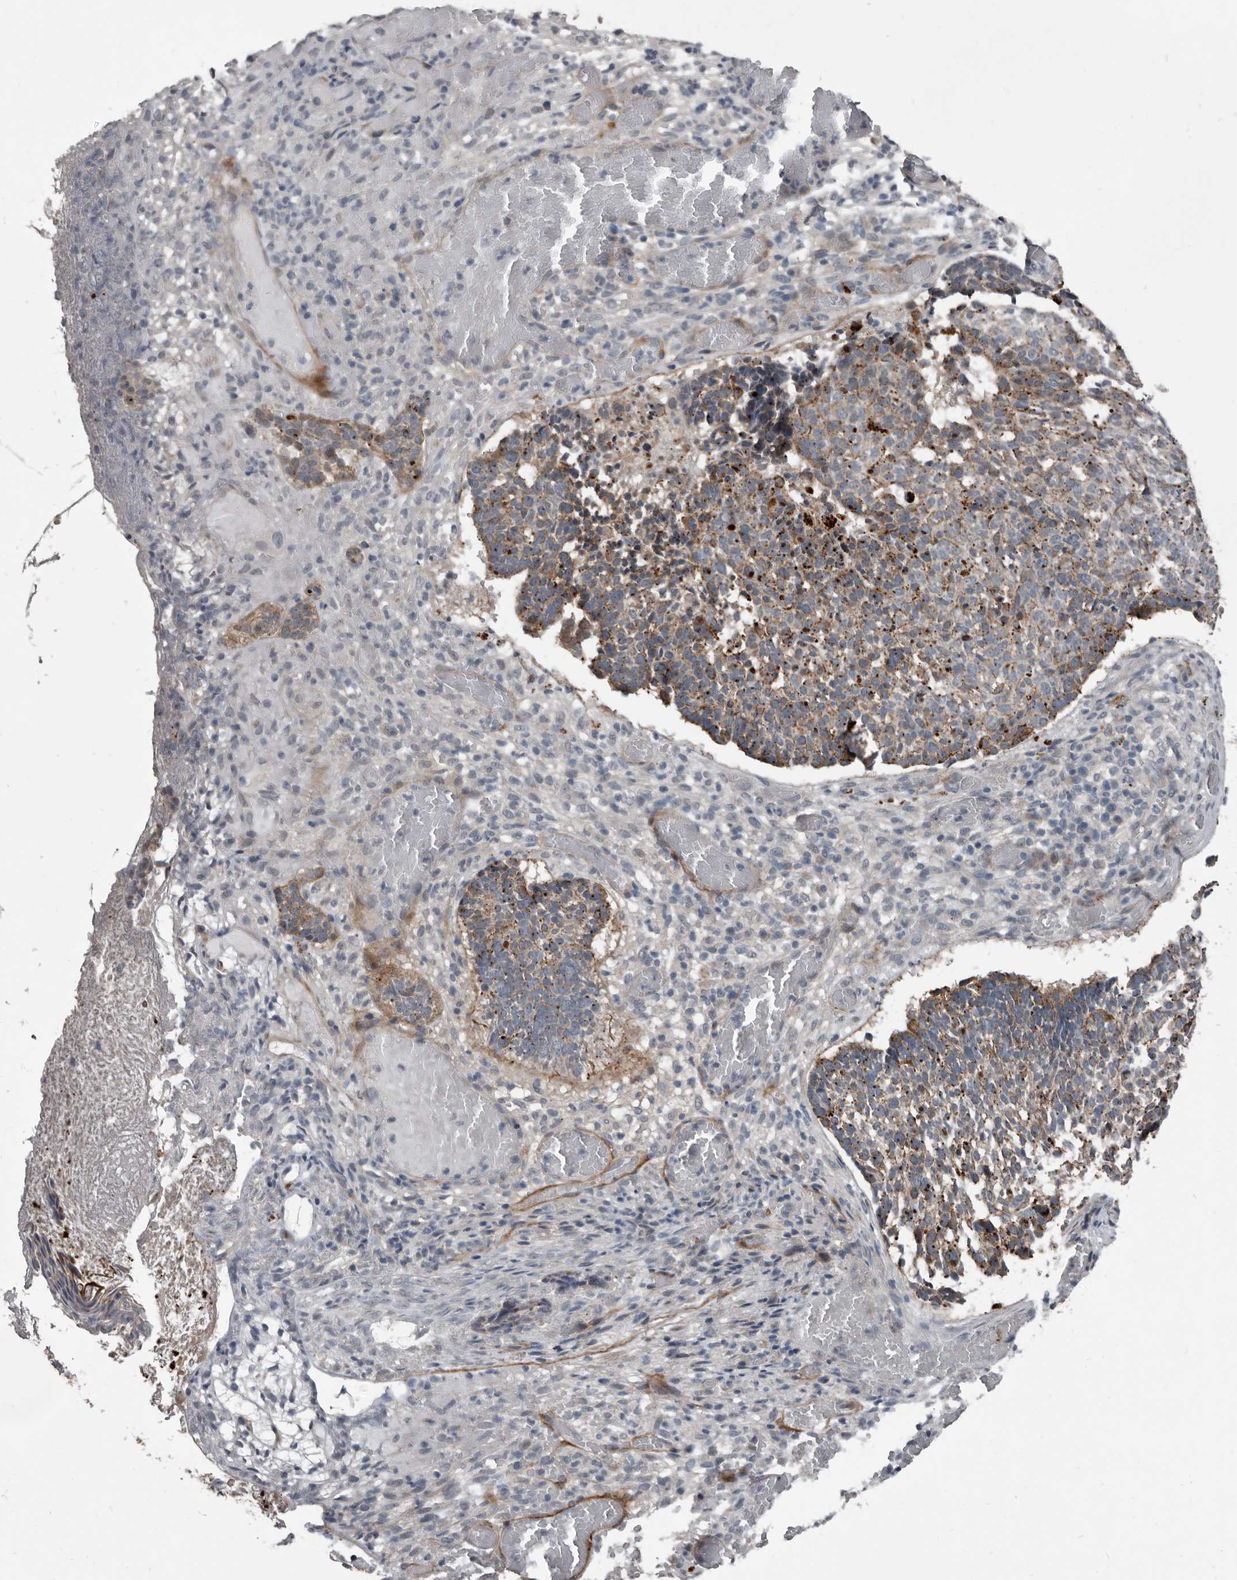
{"staining": {"intensity": "moderate", "quantity": ">75%", "location": "cytoplasmic/membranous"}, "tissue": "skin cancer", "cell_type": "Tumor cells", "image_type": "cancer", "snomed": [{"axis": "morphology", "description": "Basal cell carcinoma"}, {"axis": "topography", "description": "Skin"}], "caption": "High-power microscopy captured an immunohistochemistry (IHC) photomicrograph of skin cancer, revealing moderate cytoplasmic/membranous staining in about >75% of tumor cells.", "gene": "C1orf216", "patient": {"sex": "male", "age": 85}}